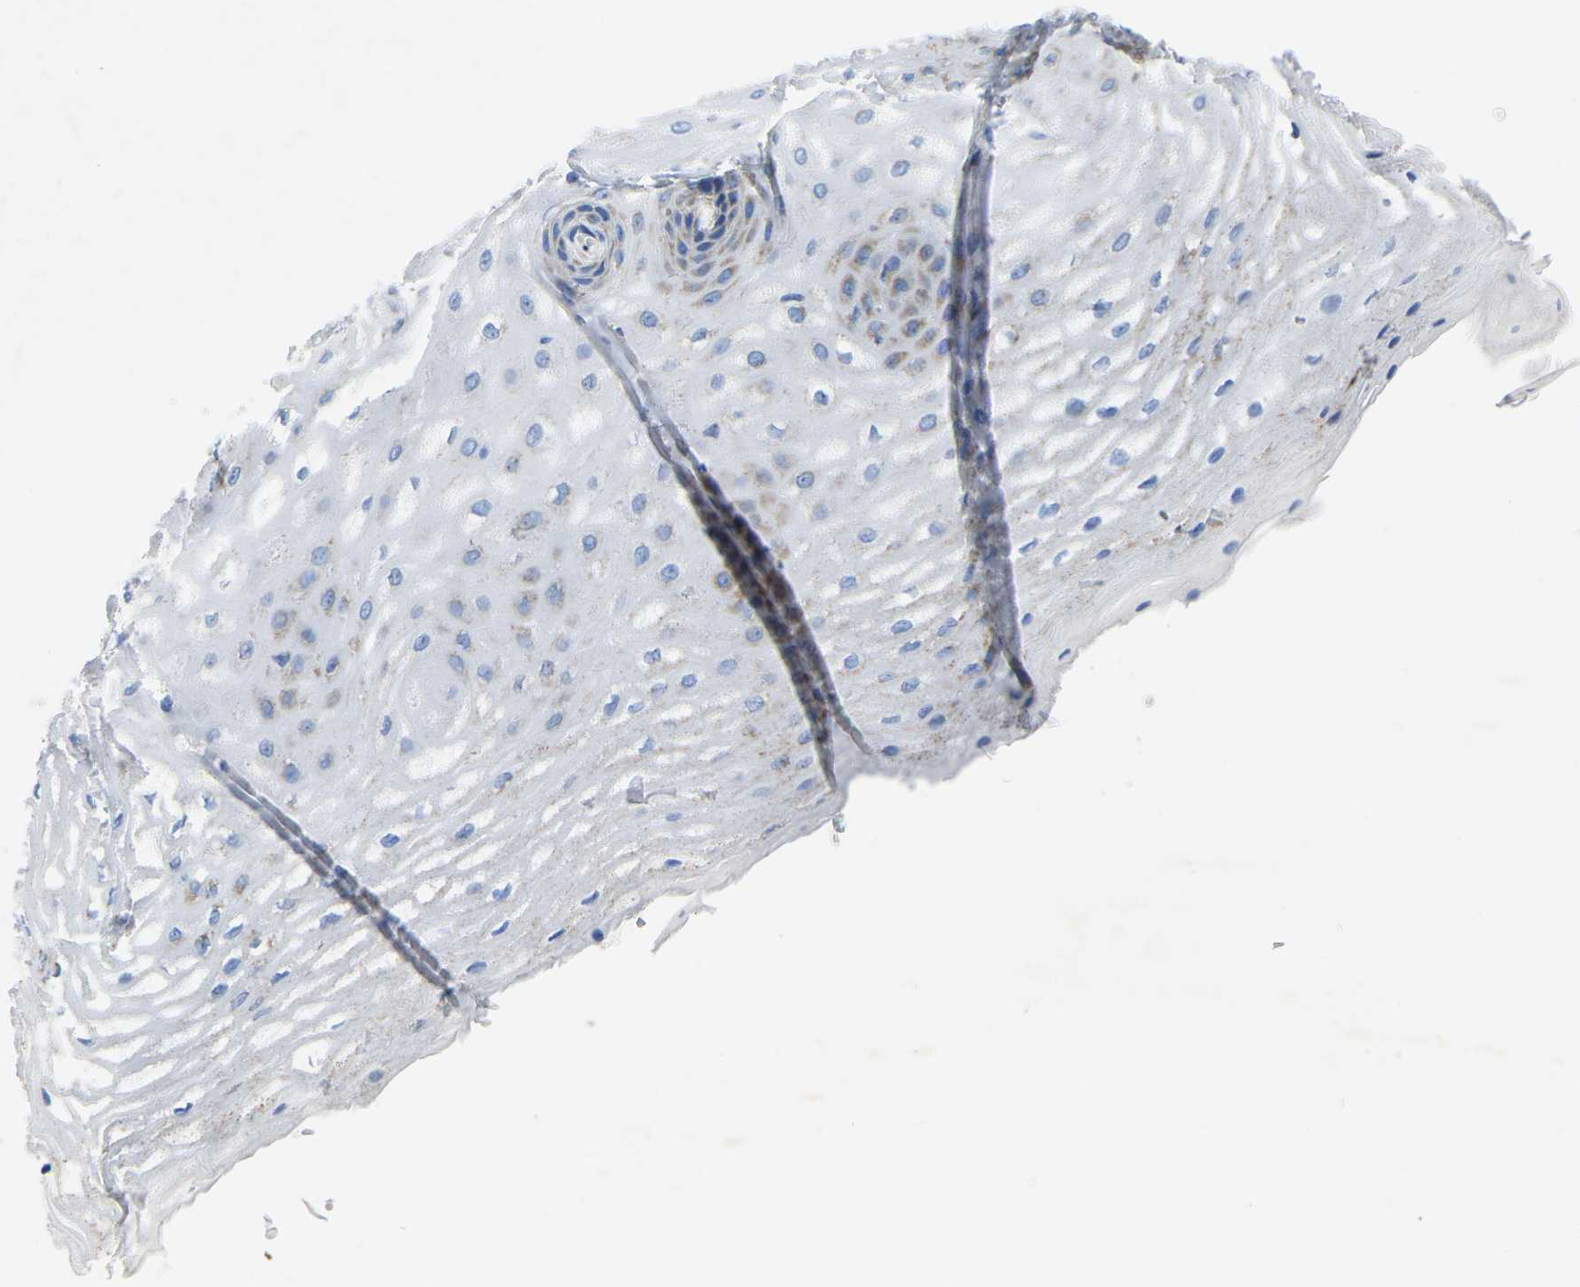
{"staining": {"intensity": "weak", "quantity": "<25%", "location": "cytoplasmic/membranous"}, "tissue": "esophagus", "cell_type": "Squamous epithelial cells", "image_type": "normal", "snomed": [{"axis": "morphology", "description": "Normal tissue, NOS"}, {"axis": "topography", "description": "Esophagus"}], "caption": "IHC image of normal human esophagus stained for a protein (brown), which displays no expression in squamous epithelial cells. The staining is performed using DAB (3,3'-diaminobenzidine) brown chromogen with nuclei counter-stained in using hematoxylin.", "gene": "ETFA", "patient": {"sex": "male", "age": 54}}